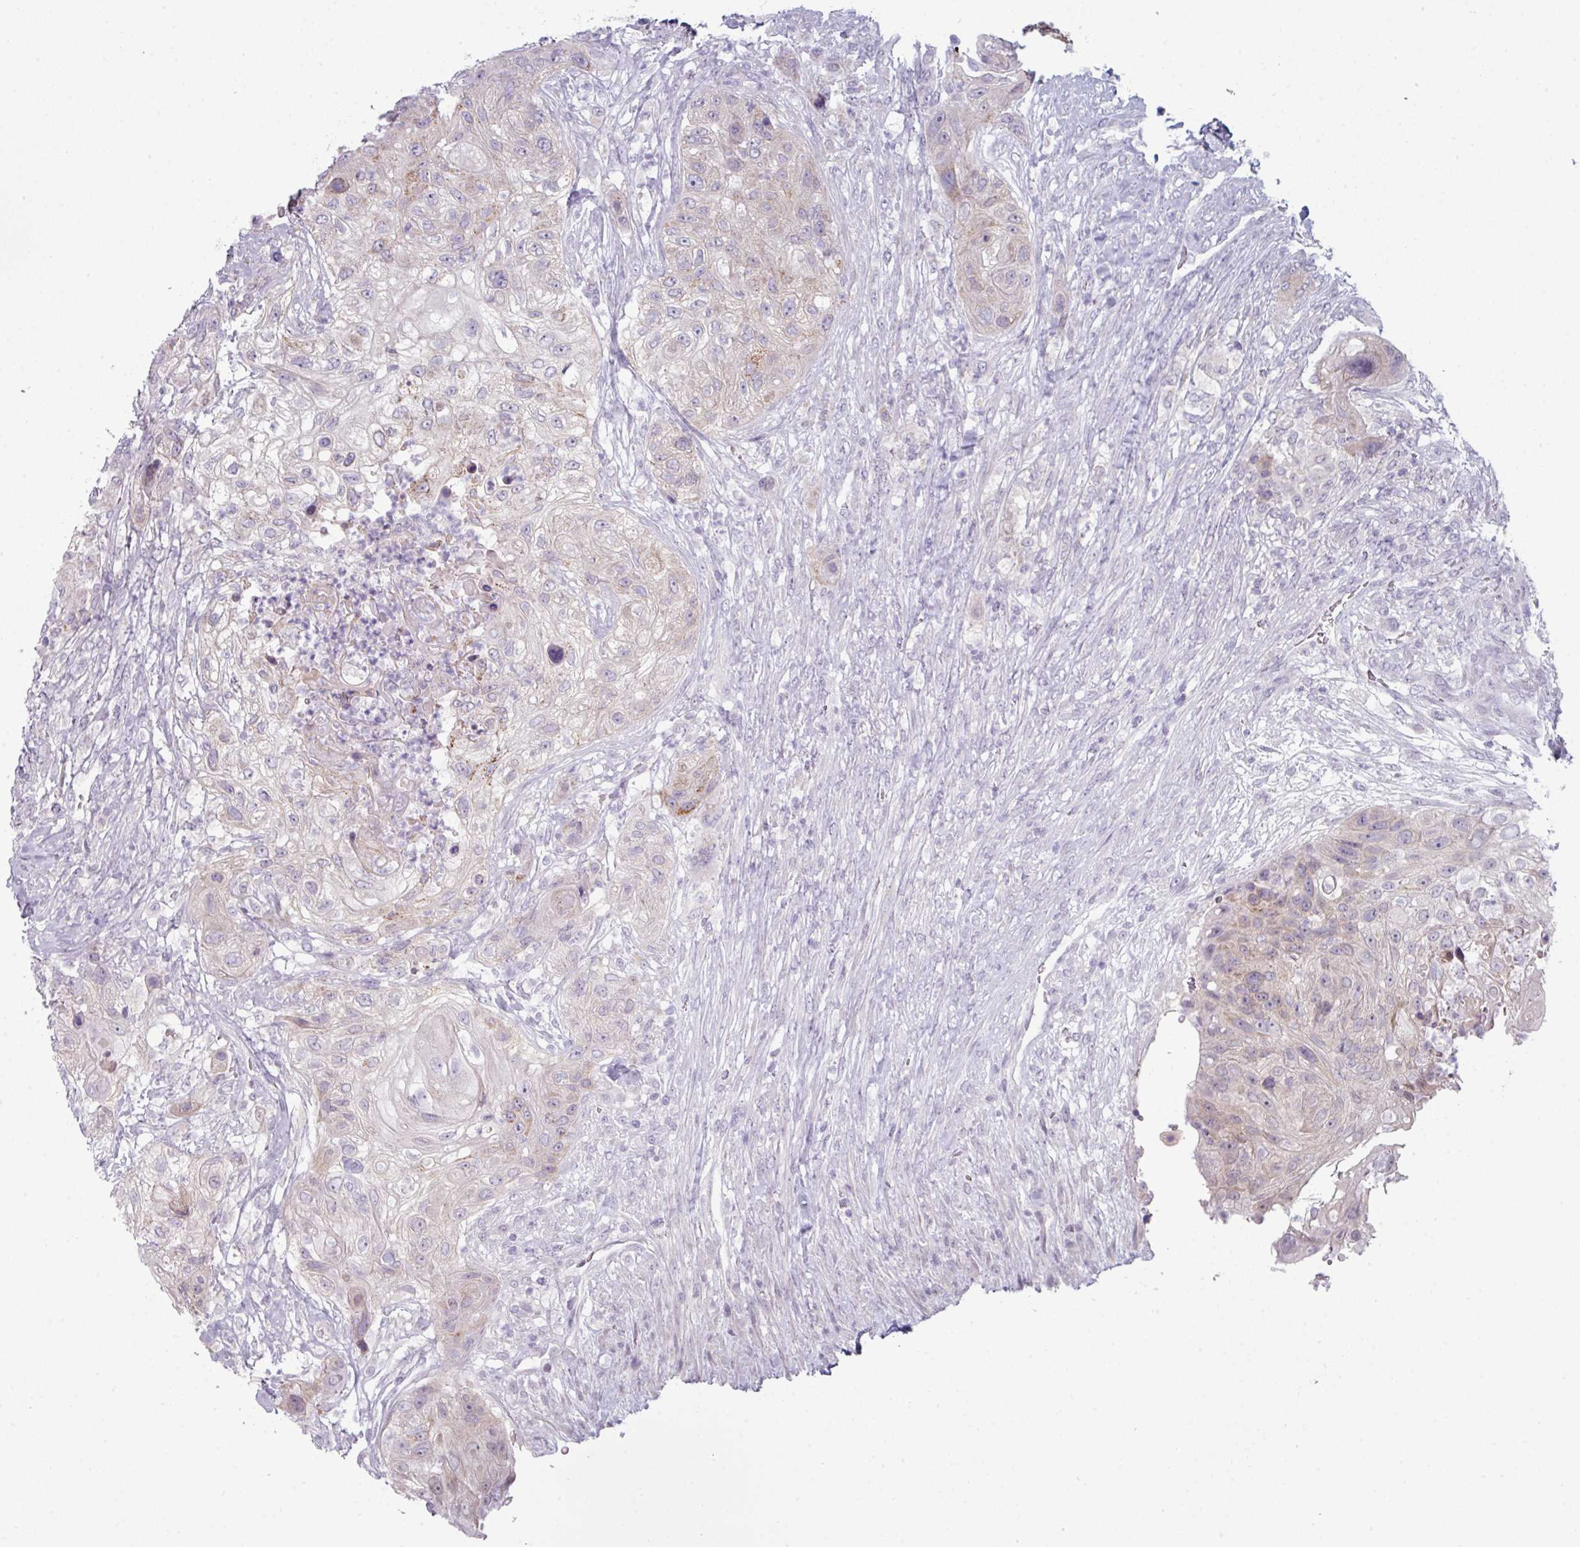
{"staining": {"intensity": "moderate", "quantity": "<25%", "location": "cytoplasmic/membranous"}, "tissue": "urothelial cancer", "cell_type": "Tumor cells", "image_type": "cancer", "snomed": [{"axis": "morphology", "description": "Urothelial carcinoma, High grade"}, {"axis": "topography", "description": "Urinary bladder"}], "caption": "High-grade urothelial carcinoma stained for a protein reveals moderate cytoplasmic/membranous positivity in tumor cells. (Stains: DAB (3,3'-diaminobenzidine) in brown, nuclei in blue, Microscopy: brightfield microscopy at high magnification).", "gene": "ZNF615", "patient": {"sex": "female", "age": 60}}